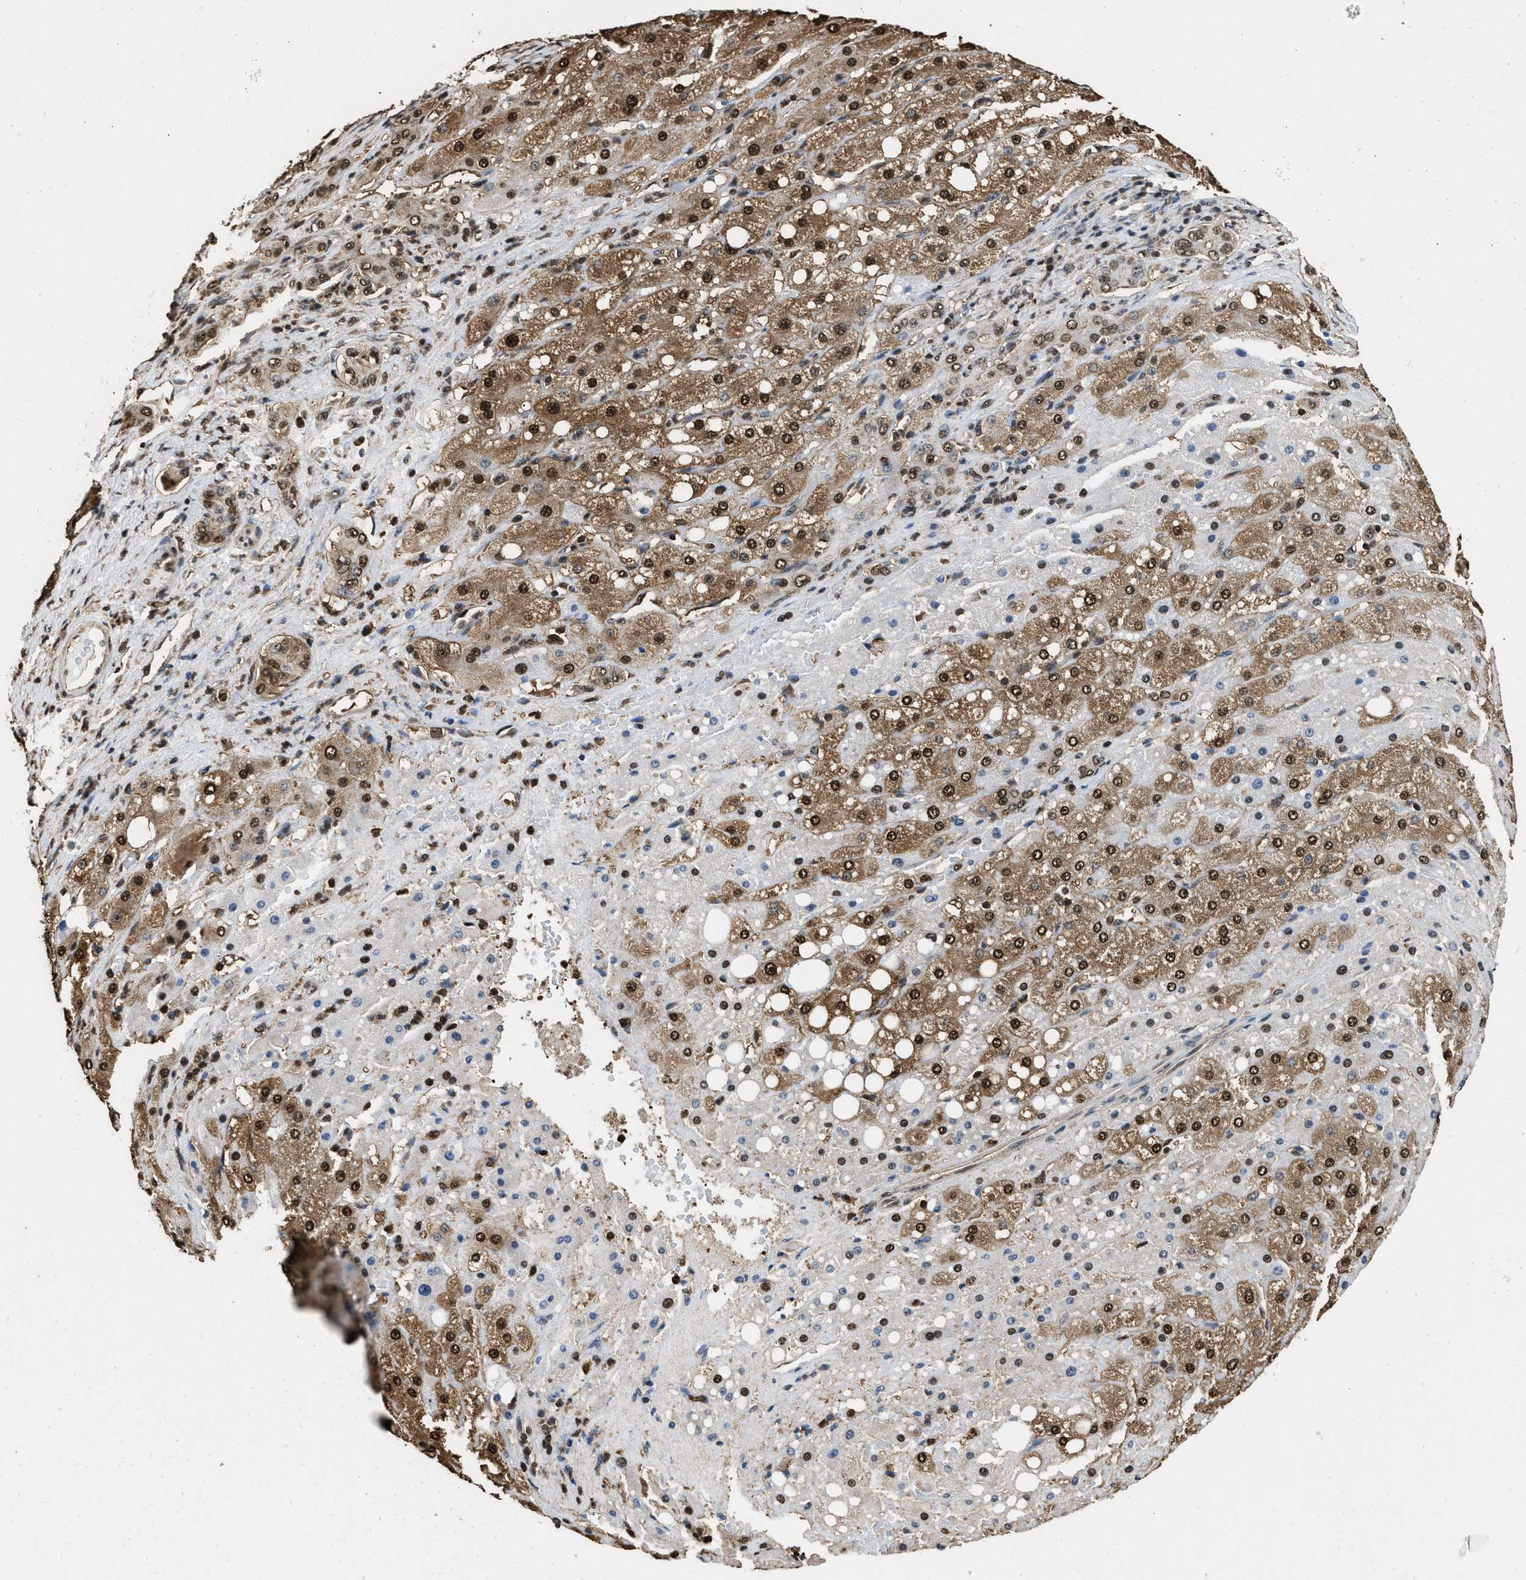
{"staining": {"intensity": "strong", "quantity": ">75%", "location": "cytoplasmic/membranous,nuclear"}, "tissue": "liver cancer", "cell_type": "Tumor cells", "image_type": "cancer", "snomed": [{"axis": "morphology", "description": "Carcinoma, Hepatocellular, NOS"}, {"axis": "topography", "description": "Liver"}], "caption": "The histopathology image reveals staining of hepatocellular carcinoma (liver), revealing strong cytoplasmic/membranous and nuclear protein staining (brown color) within tumor cells.", "gene": "GAPDH", "patient": {"sex": "male", "age": 80}}